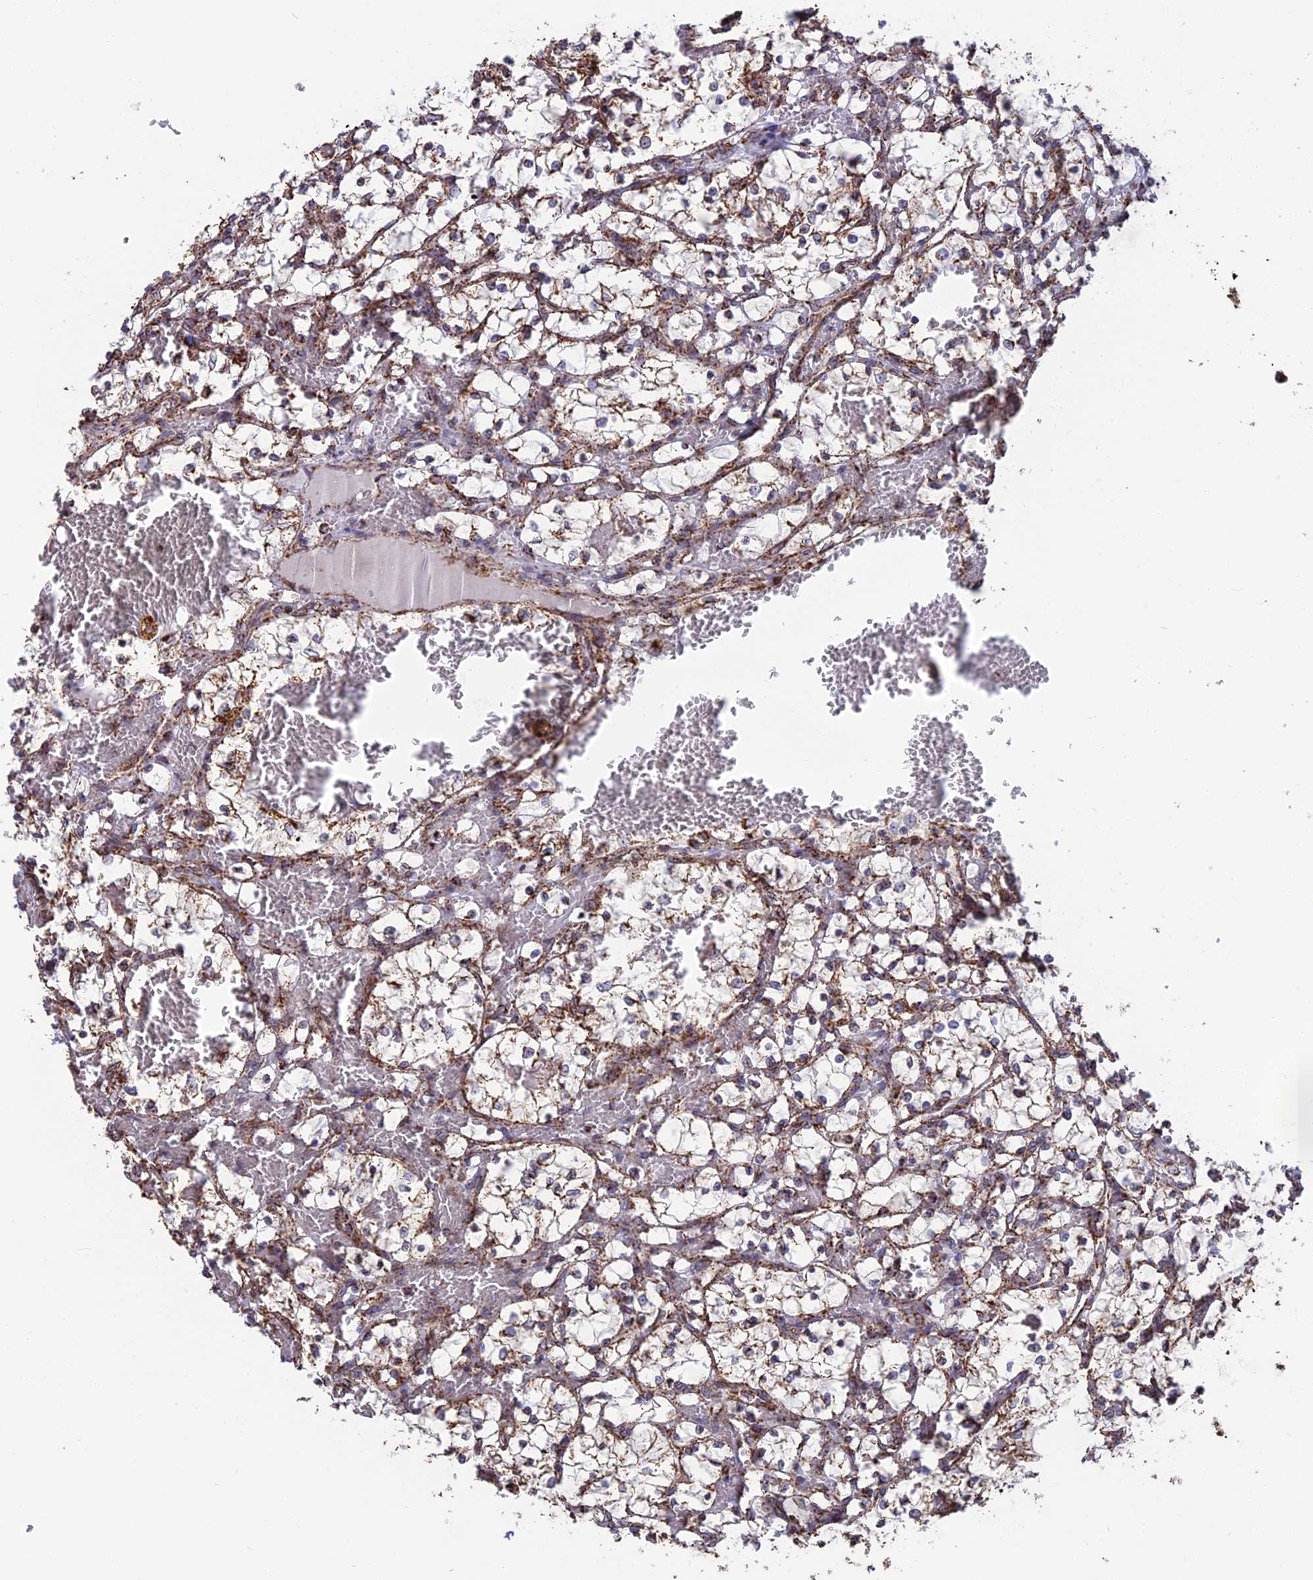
{"staining": {"intensity": "moderate", "quantity": ">75%", "location": "cytoplasmic/membranous"}, "tissue": "renal cancer", "cell_type": "Tumor cells", "image_type": "cancer", "snomed": [{"axis": "morphology", "description": "Adenocarcinoma, NOS"}, {"axis": "topography", "description": "Kidney"}], "caption": "Immunohistochemical staining of renal cancer (adenocarcinoma) demonstrates medium levels of moderate cytoplasmic/membranous expression in approximately >75% of tumor cells.", "gene": "CS", "patient": {"sex": "female", "age": 69}}